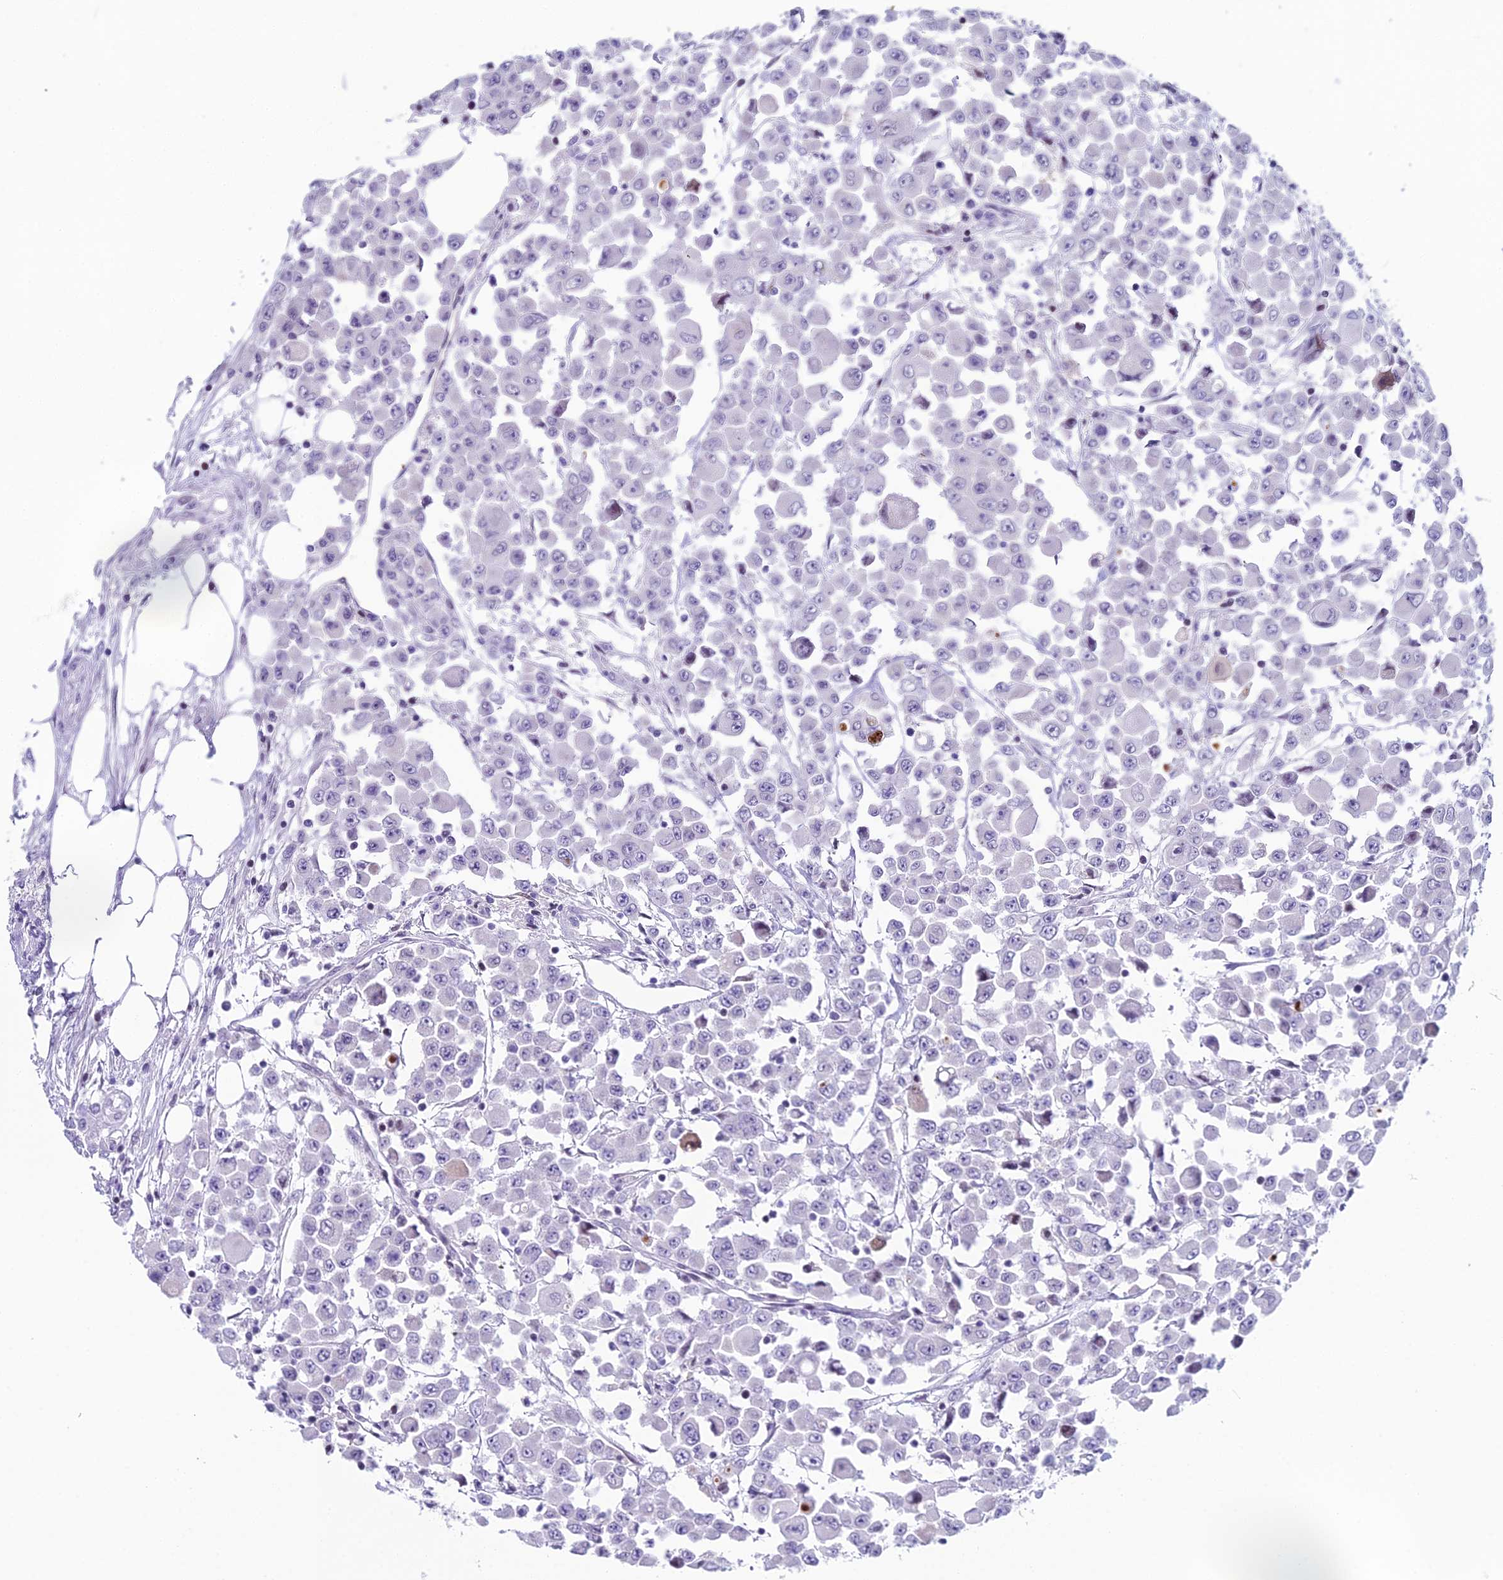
{"staining": {"intensity": "negative", "quantity": "none", "location": "none"}, "tissue": "colorectal cancer", "cell_type": "Tumor cells", "image_type": "cancer", "snomed": [{"axis": "morphology", "description": "Adenocarcinoma, NOS"}, {"axis": "topography", "description": "Colon"}], "caption": "A photomicrograph of colorectal cancer stained for a protein demonstrates no brown staining in tumor cells.", "gene": "CC2D2A", "patient": {"sex": "male", "age": 51}}